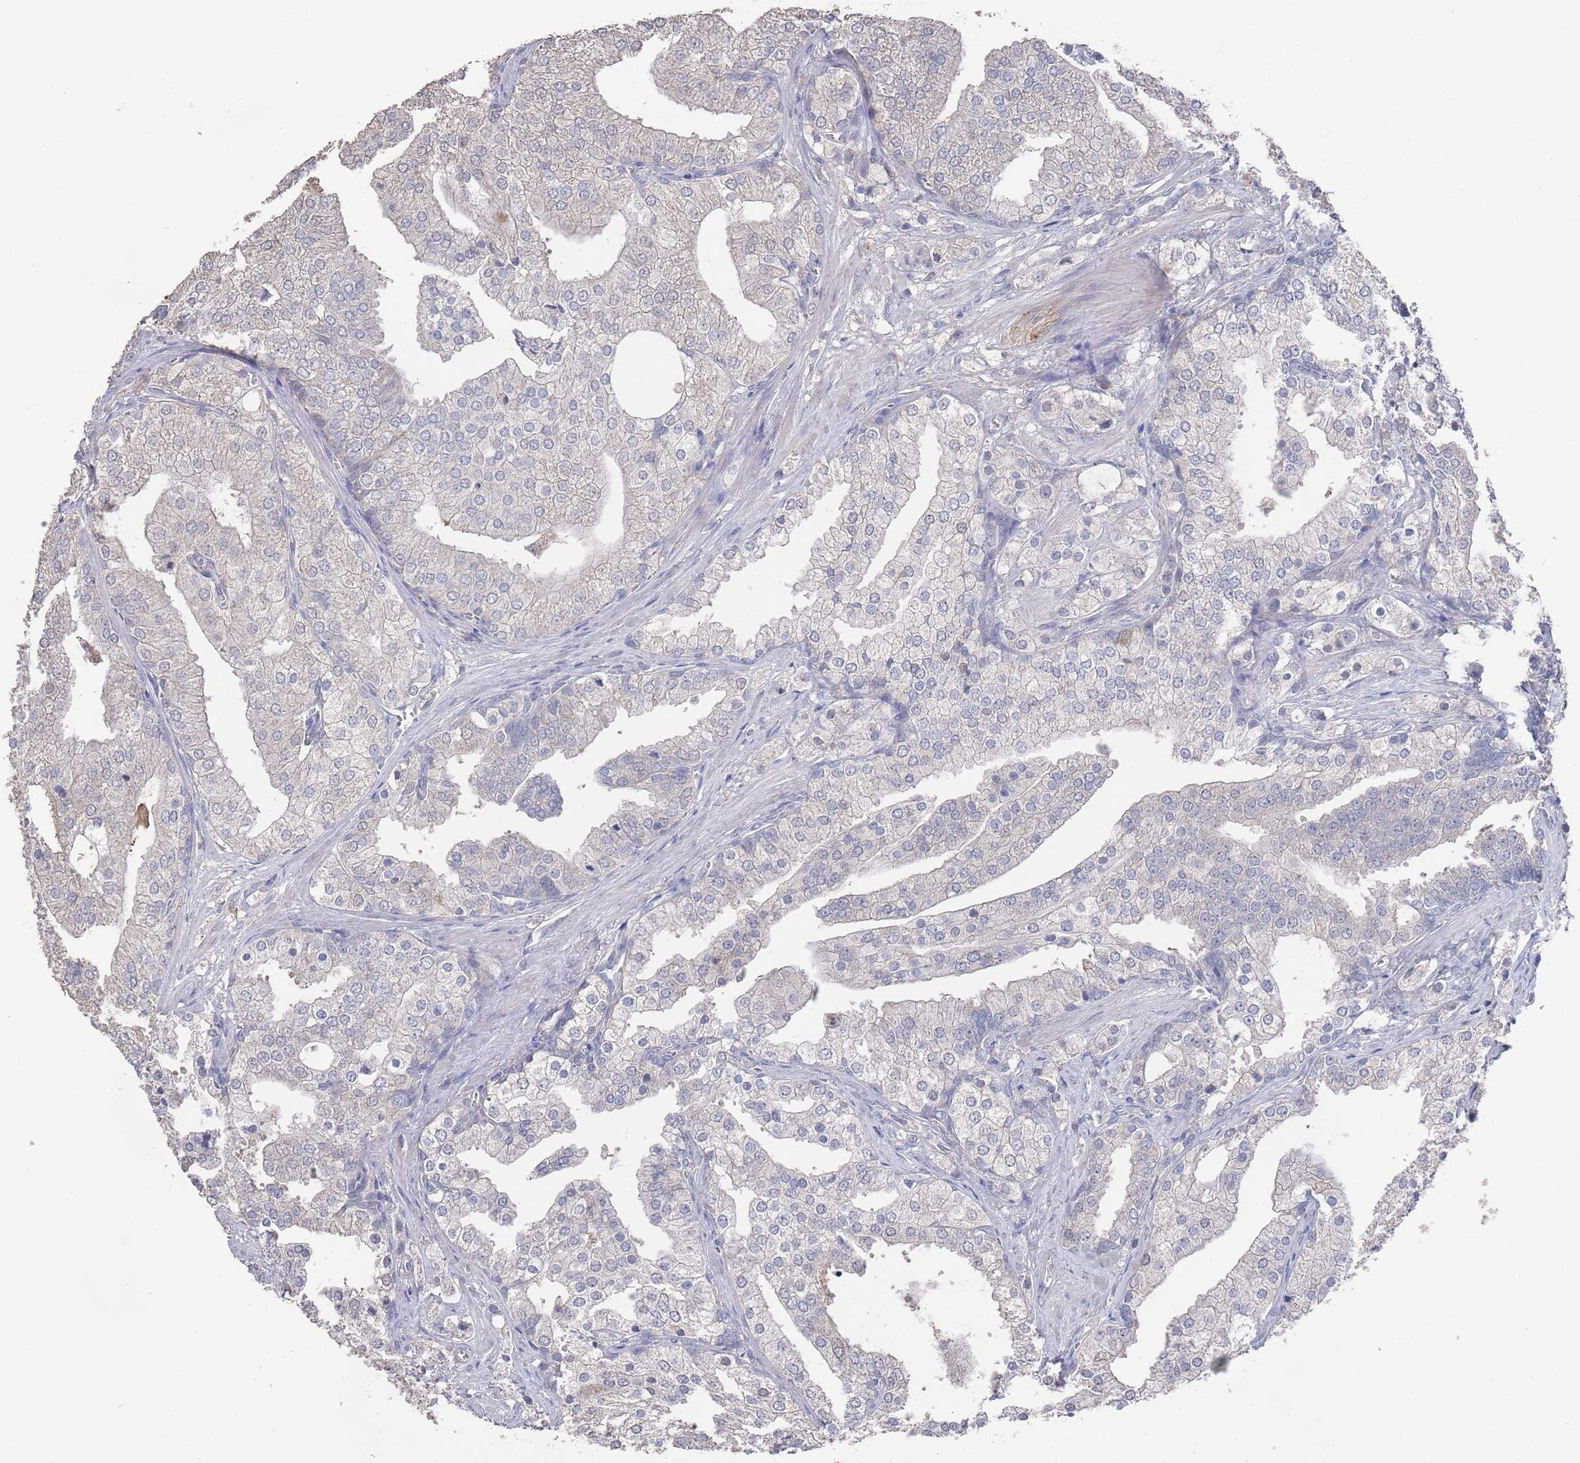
{"staining": {"intensity": "negative", "quantity": "none", "location": "none"}, "tissue": "prostate cancer", "cell_type": "Tumor cells", "image_type": "cancer", "snomed": [{"axis": "morphology", "description": "Adenocarcinoma, High grade"}, {"axis": "topography", "description": "Prostate"}], "caption": "Tumor cells show no significant protein expression in prostate adenocarcinoma (high-grade).", "gene": "BTBD18", "patient": {"sex": "male", "age": 50}}